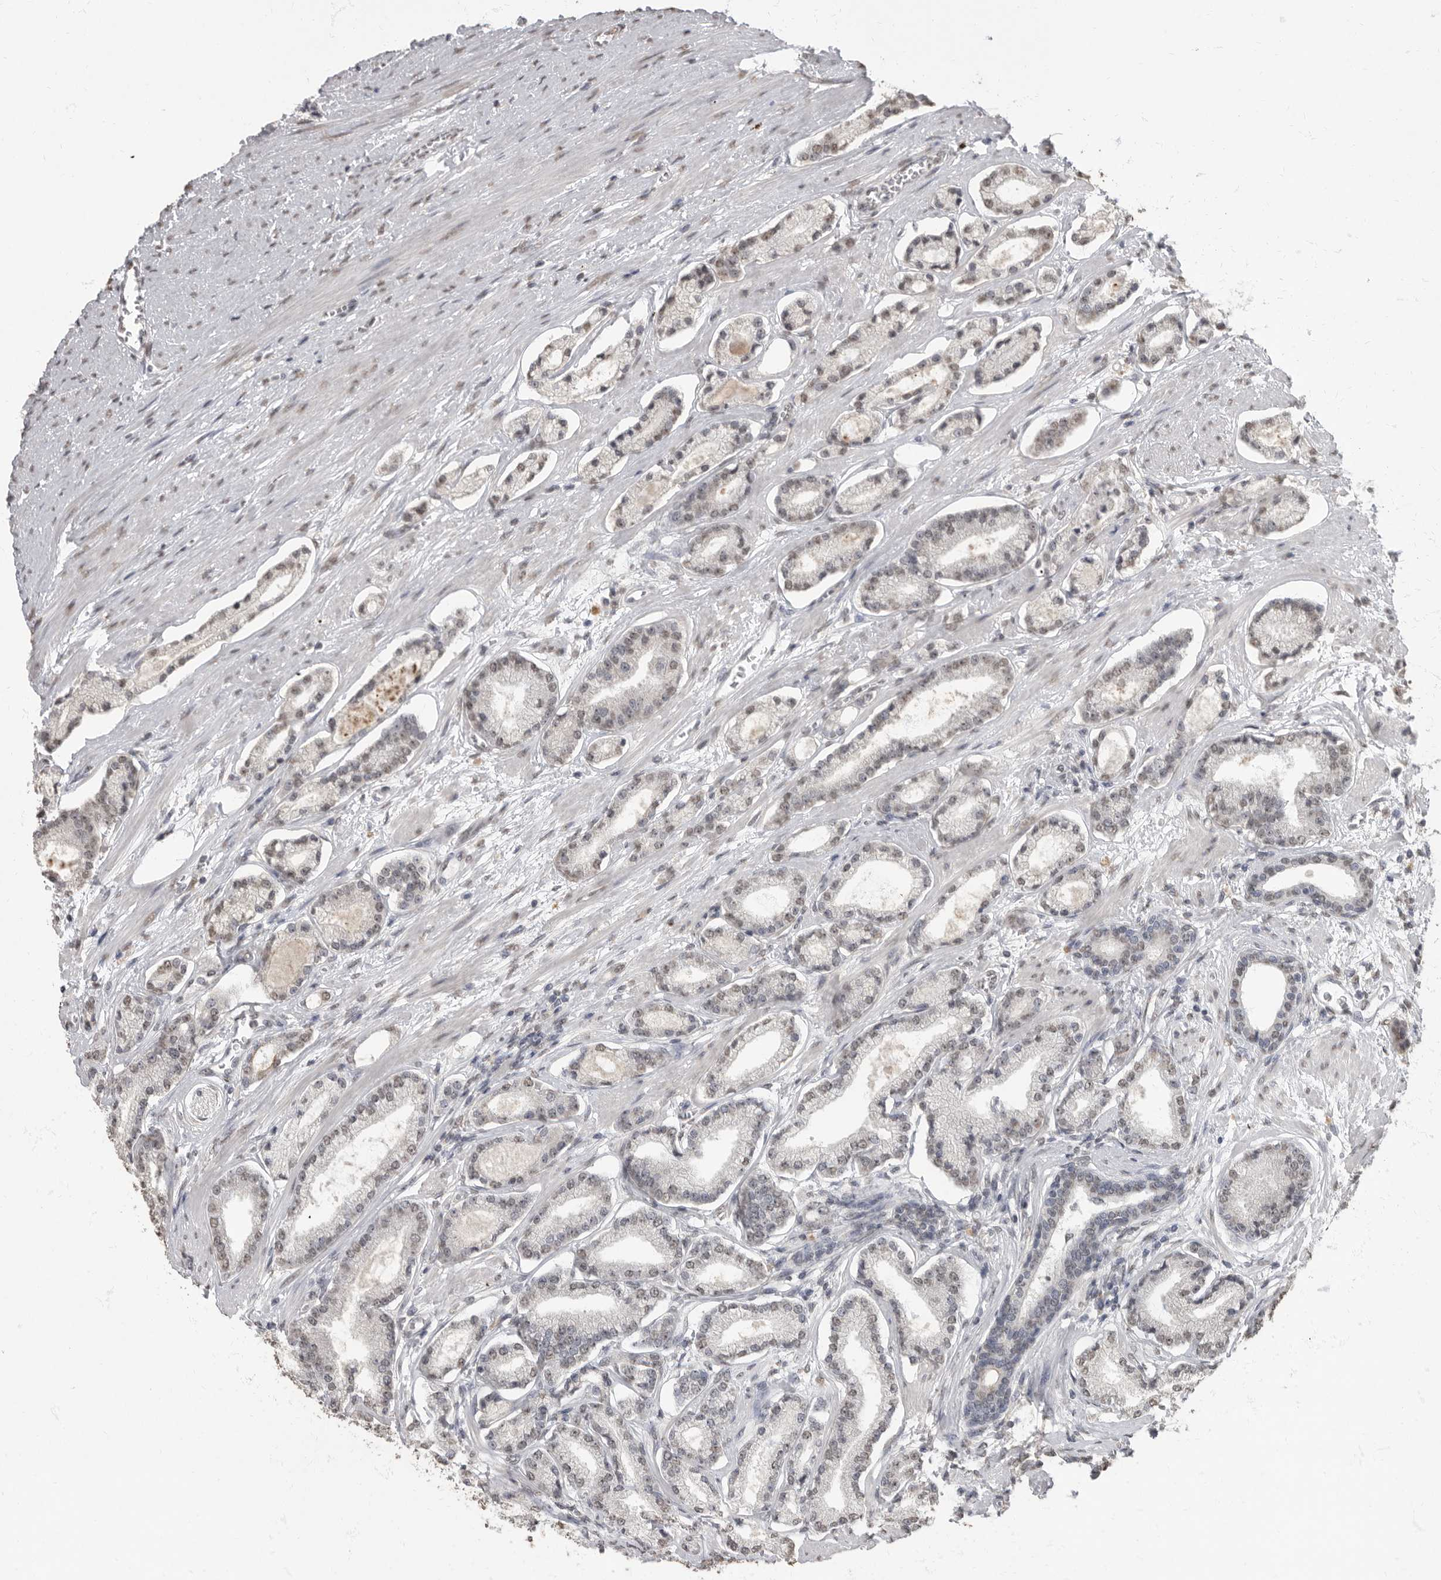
{"staining": {"intensity": "weak", "quantity": "<25%", "location": "nuclear"}, "tissue": "prostate cancer", "cell_type": "Tumor cells", "image_type": "cancer", "snomed": [{"axis": "morphology", "description": "Adenocarcinoma, Low grade"}, {"axis": "topography", "description": "Prostate"}], "caption": "Protein analysis of prostate cancer reveals no significant staining in tumor cells.", "gene": "NBL1", "patient": {"sex": "male", "age": 60}}